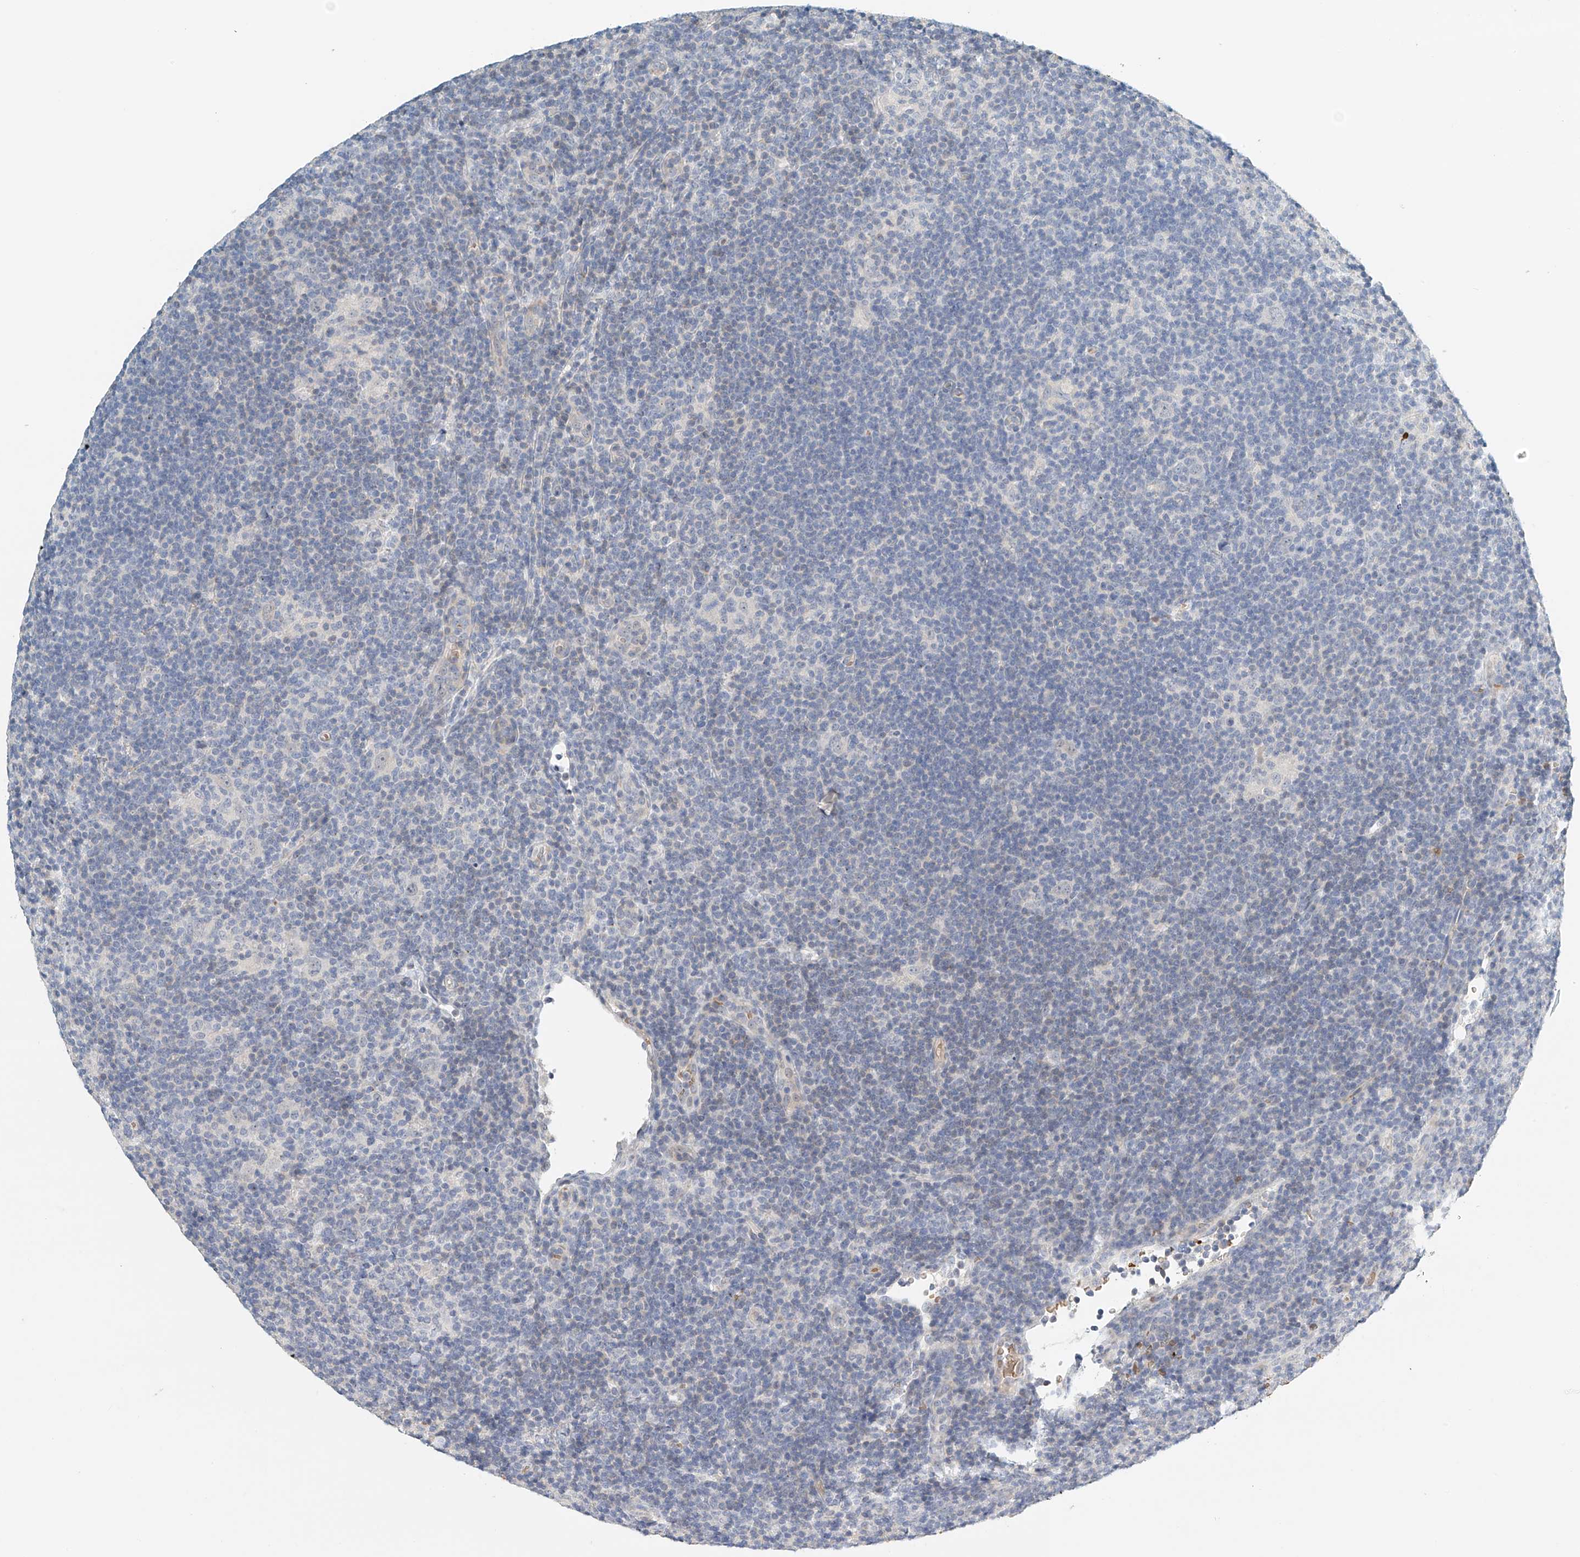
{"staining": {"intensity": "negative", "quantity": "none", "location": "none"}, "tissue": "lymphoma", "cell_type": "Tumor cells", "image_type": "cancer", "snomed": [{"axis": "morphology", "description": "Hodgkin's disease, NOS"}, {"axis": "topography", "description": "Lymph node"}], "caption": "Immunohistochemical staining of human Hodgkin's disease shows no significant expression in tumor cells.", "gene": "RCAN3", "patient": {"sex": "female", "age": 57}}